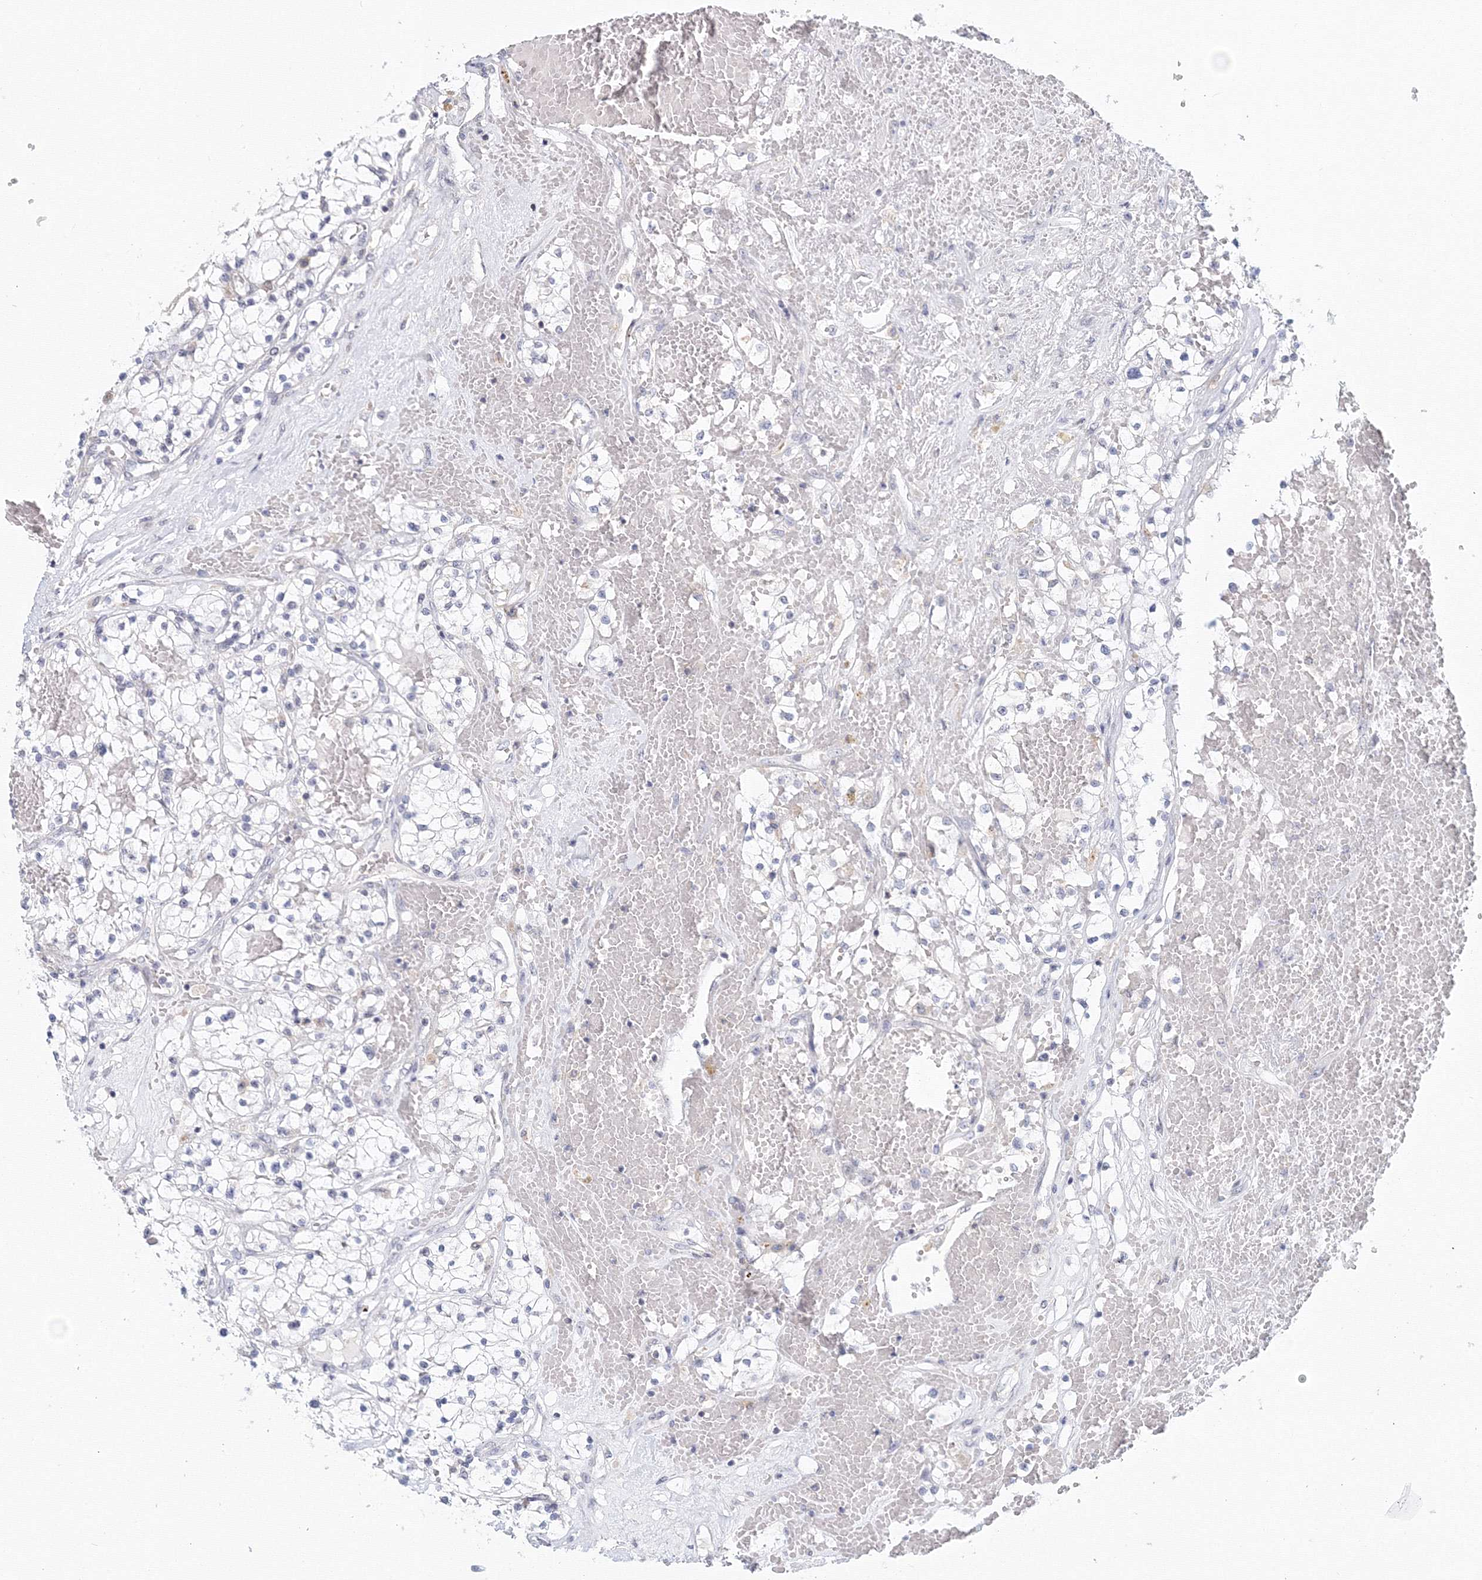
{"staining": {"intensity": "negative", "quantity": "none", "location": "none"}, "tissue": "renal cancer", "cell_type": "Tumor cells", "image_type": "cancer", "snomed": [{"axis": "morphology", "description": "Normal tissue, NOS"}, {"axis": "morphology", "description": "Adenocarcinoma, NOS"}, {"axis": "topography", "description": "Kidney"}], "caption": "Adenocarcinoma (renal) stained for a protein using immunohistochemistry shows no expression tumor cells.", "gene": "SLC7A7", "patient": {"sex": "male", "age": 68}}